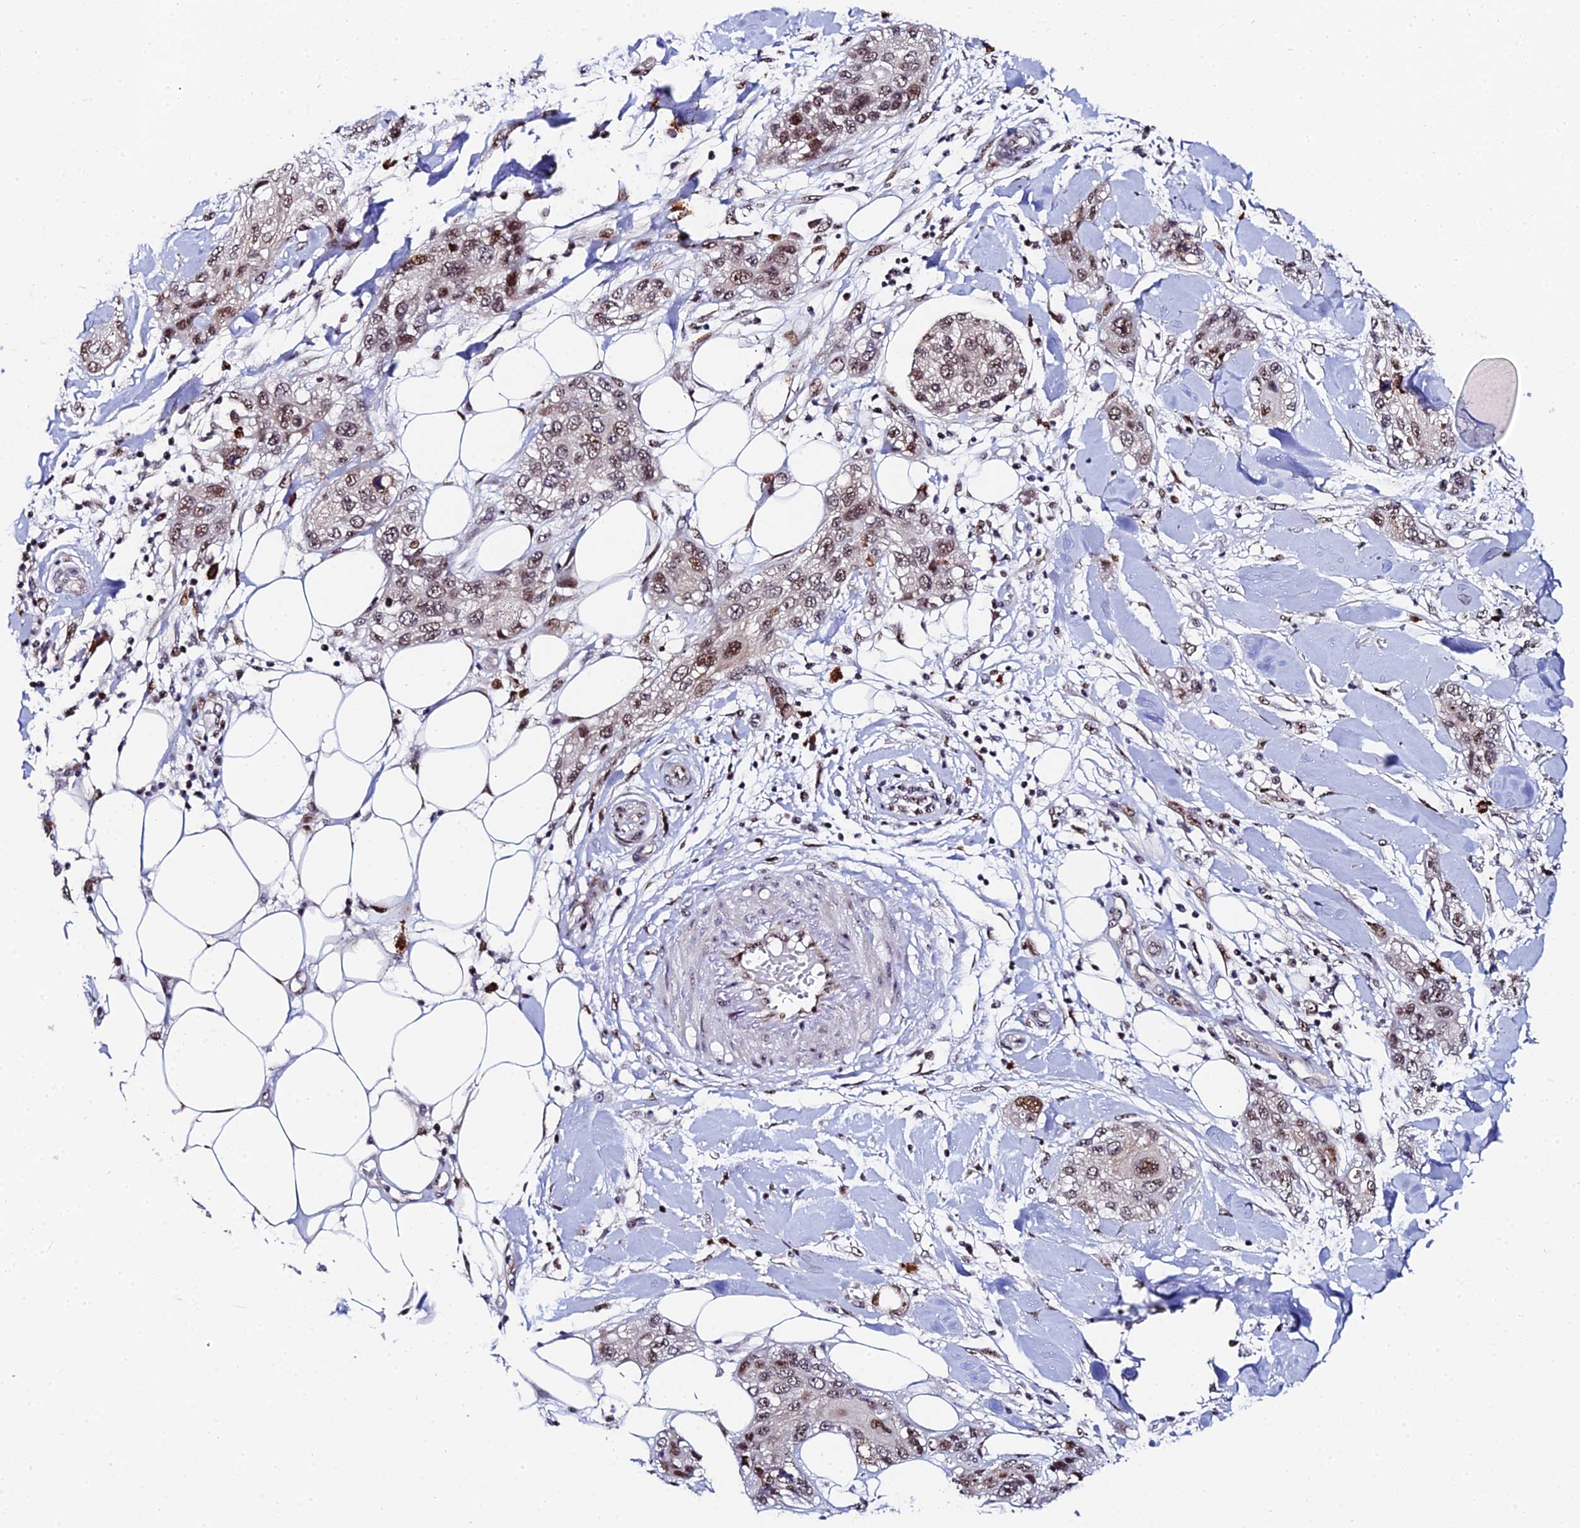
{"staining": {"intensity": "moderate", "quantity": ">75%", "location": "nuclear"}, "tissue": "skin cancer", "cell_type": "Tumor cells", "image_type": "cancer", "snomed": [{"axis": "morphology", "description": "Normal tissue, NOS"}, {"axis": "morphology", "description": "Squamous cell carcinoma, NOS"}, {"axis": "topography", "description": "Skin"}], "caption": "IHC photomicrograph of neoplastic tissue: skin cancer stained using IHC shows medium levels of moderate protein expression localized specifically in the nuclear of tumor cells, appearing as a nuclear brown color.", "gene": "TIFA", "patient": {"sex": "male", "age": 72}}